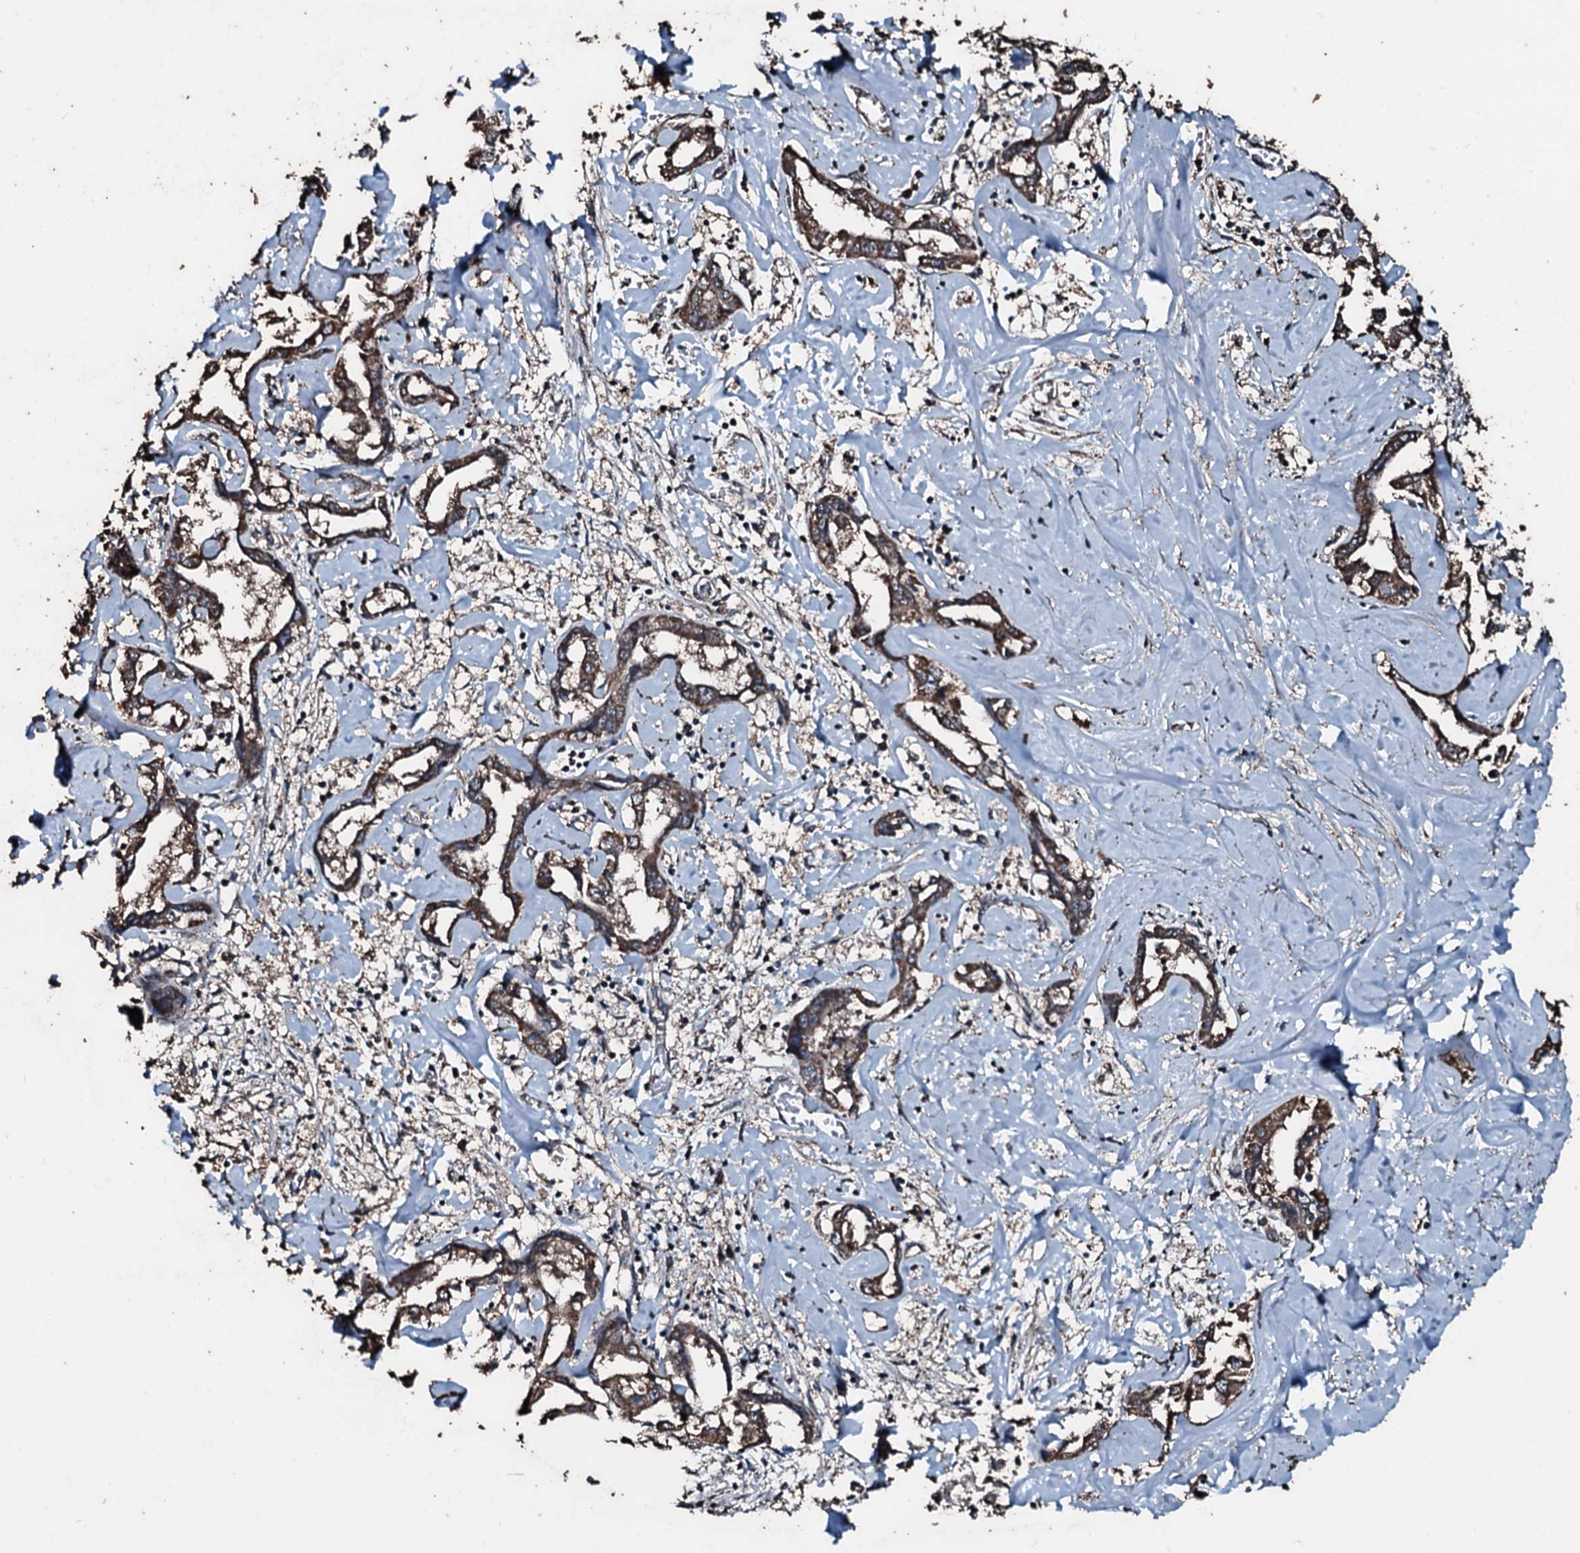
{"staining": {"intensity": "moderate", "quantity": ">75%", "location": "cytoplasmic/membranous"}, "tissue": "liver cancer", "cell_type": "Tumor cells", "image_type": "cancer", "snomed": [{"axis": "morphology", "description": "Cholangiocarcinoma"}, {"axis": "topography", "description": "Liver"}], "caption": "A high-resolution histopathology image shows immunohistochemistry (IHC) staining of cholangiocarcinoma (liver), which demonstrates moderate cytoplasmic/membranous positivity in approximately >75% of tumor cells. Nuclei are stained in blue.", "gene": "FAAP24", "patient": {"sex": "male", "age": 59}}